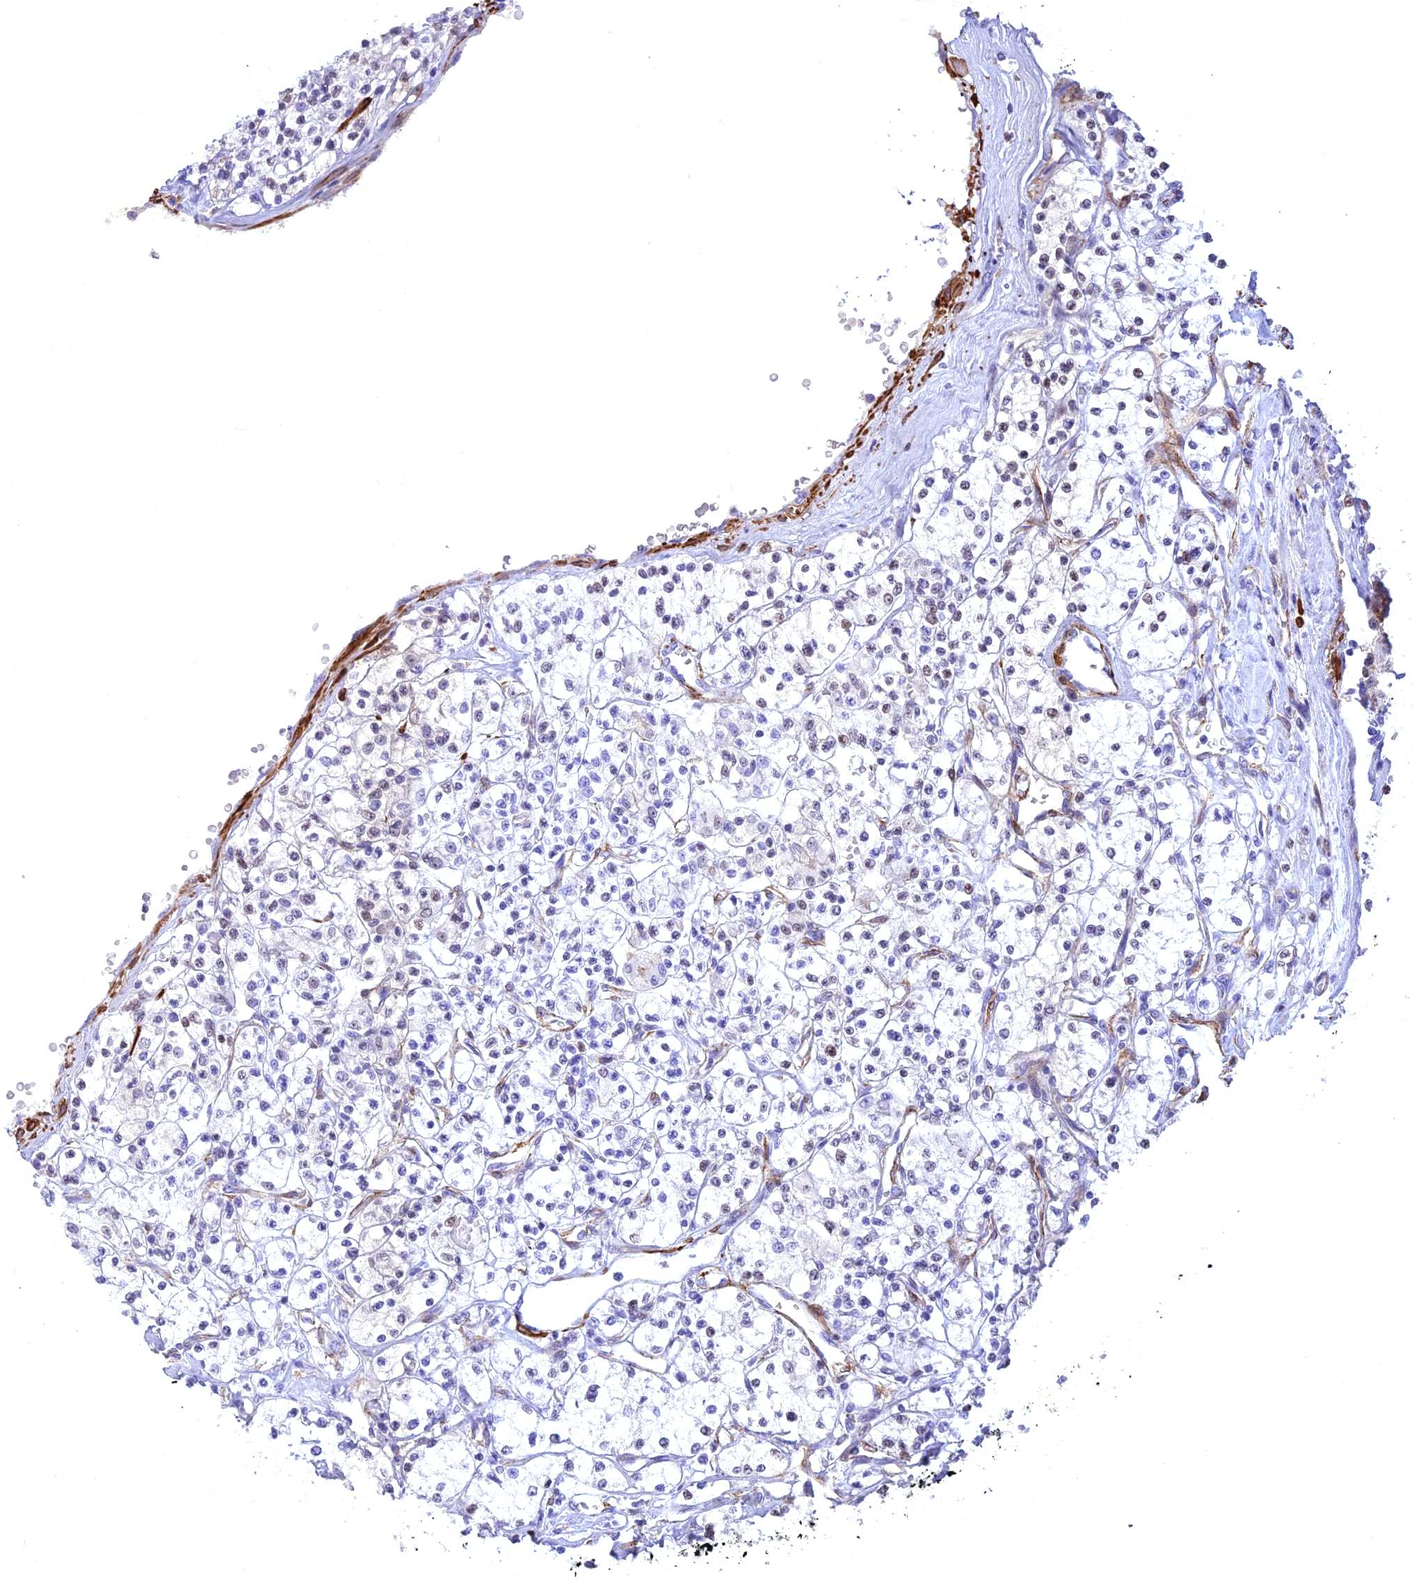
{"staining": {"intensity": "negative", "quantity": "none", "location": "none"}, "tissue": "renal cancer", "cell_type": "Tumor cells", "image_type": "cancer", "snomed": [{"axis": "morphology", "description": "Adenocarcinoma, NOS"}, {"axis": "topography", "description": "Kidney"}], "caption": "An image of renal adenocarcinoma stained for a protein demonstrates no brown staining in tumor cells.", "gene": "CENPV", "patient": {"sex": "female", "age": 59}}